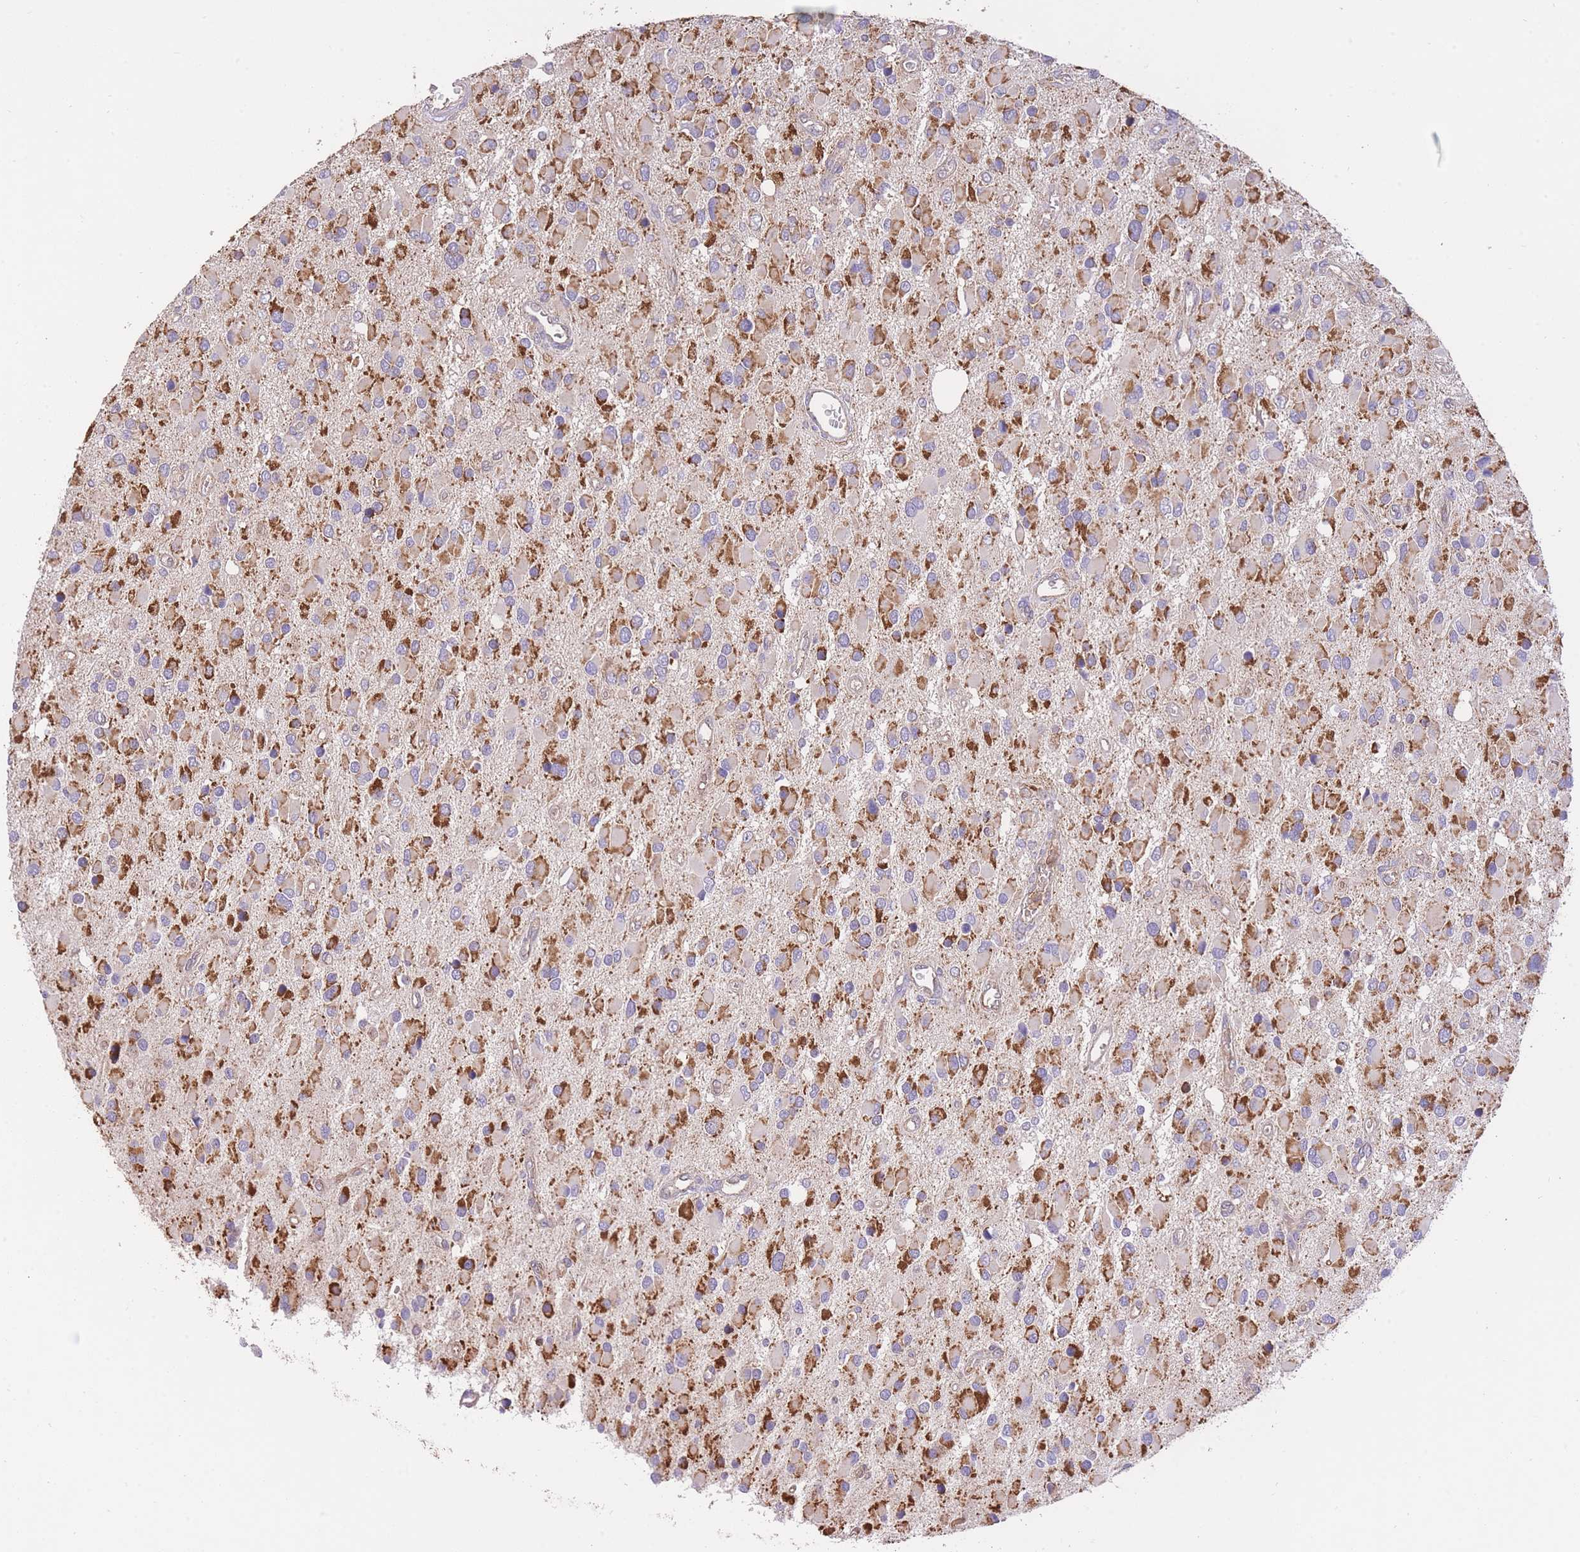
{"staining": {"intensity": "strong", "quantity": ">75%", "location": "cytoplasmic/membranous"}, "tissue": "glioma", "cell_type": "Tumor cells", "image_type": "cancer", "snomed": [{"axis": "morphology", "description": "Glioma, malignant, High grade"}, {"axis": "topography", "description": "Brain"}], "caption": "Brown immunohistochemical staining in human malignant glioma (high-grade) shows strong cytoplasmic/membranous staining in about >75% of tumor cells.", "gene": "PREP", "patient": {"sex": "male", "age": 53}}